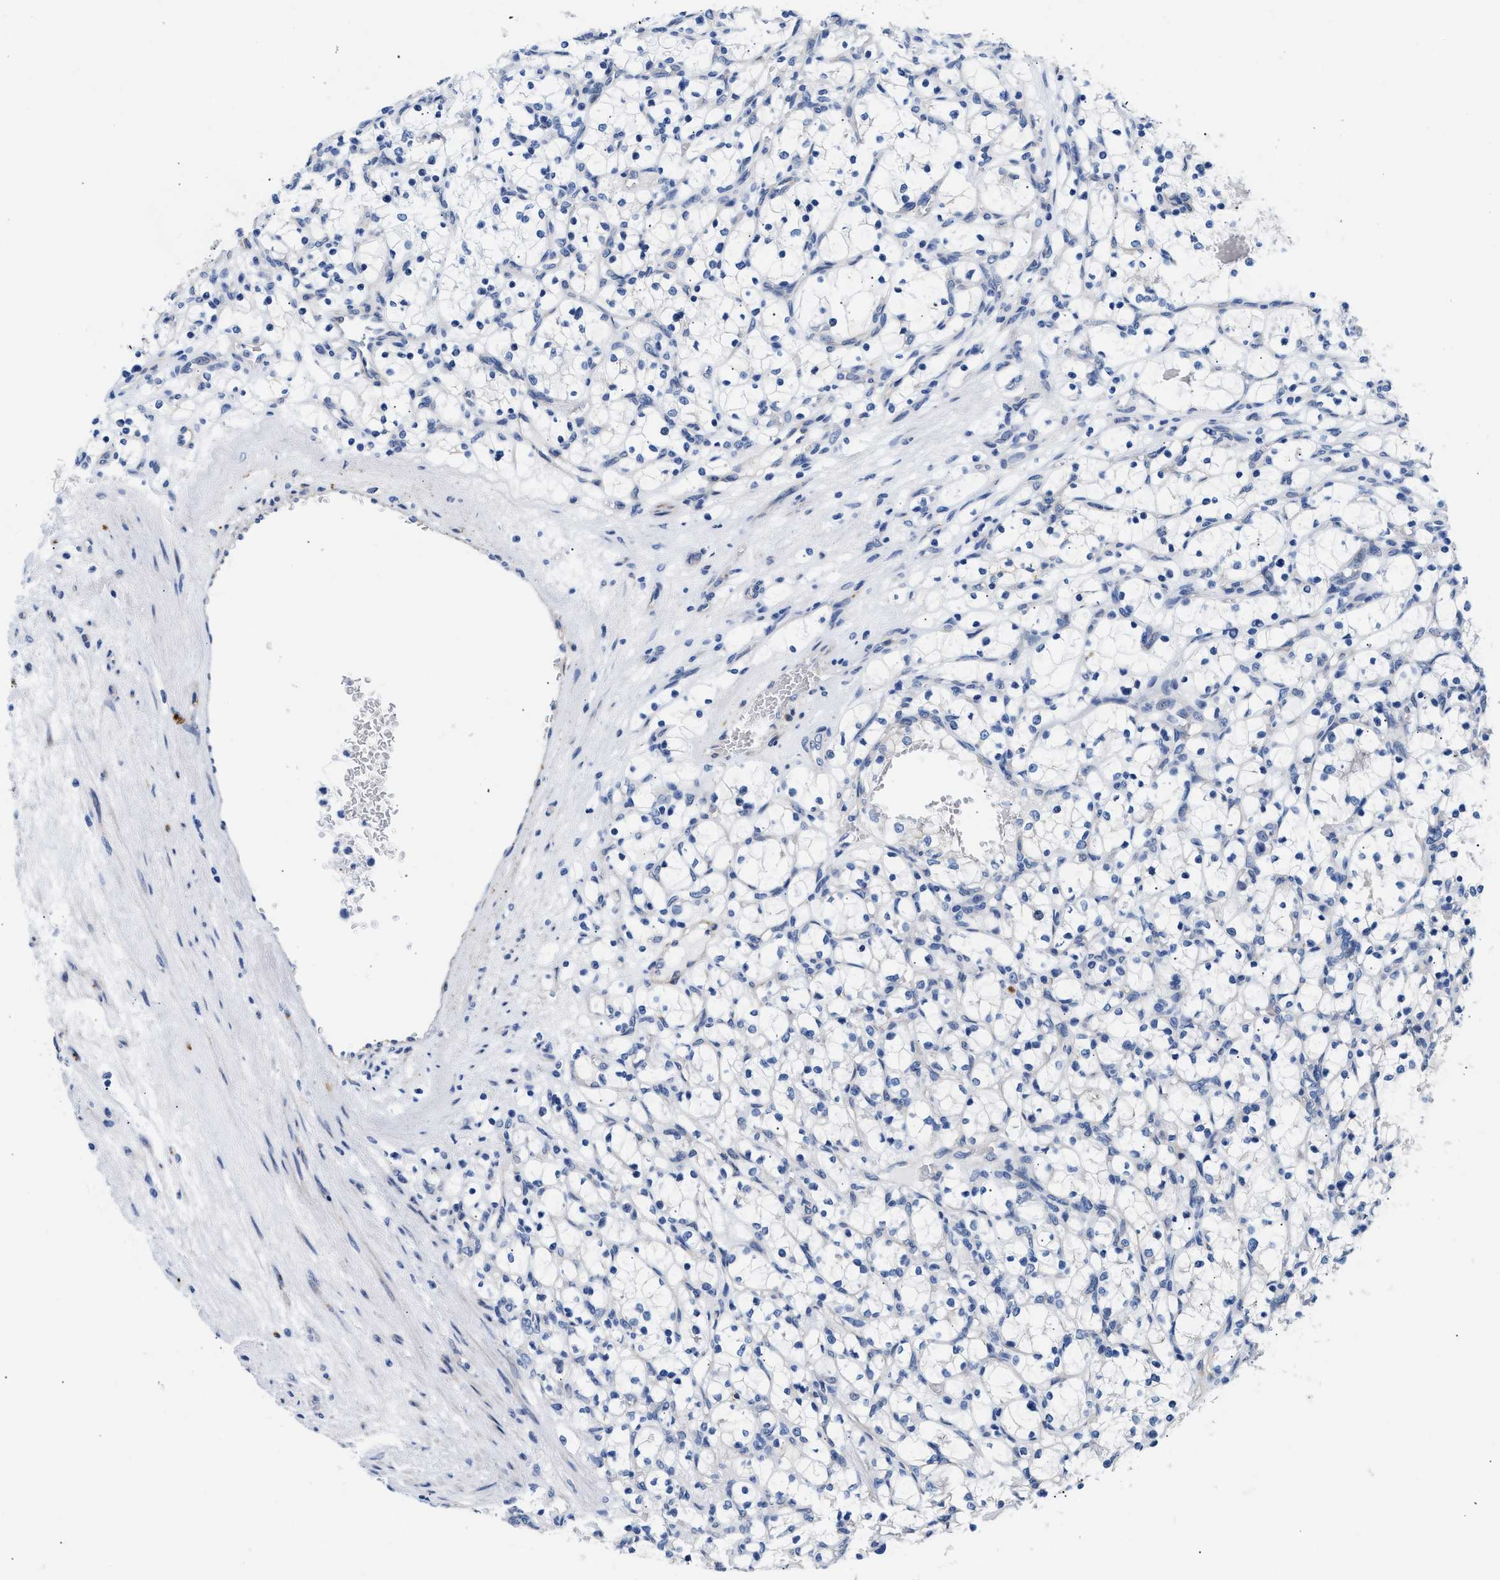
{"staining": {"intensity": "negative", "quantity": "none", "location": "none"}, "tissue": "renal cancer", "cell_type": "Tumor cells", "image_type": "cancer", "snomed": [{"axis": "morphology", "description": "Adenocarcinoma, NOS"}, {"axis": "topography", "description": "Kidney"}], "caption": "DAB immunohistochemical staining of human renal cancer displays no significant staining in tumor cells.", "gene": "TRIM29", "patient": {"sex": "female", "age": 69}}